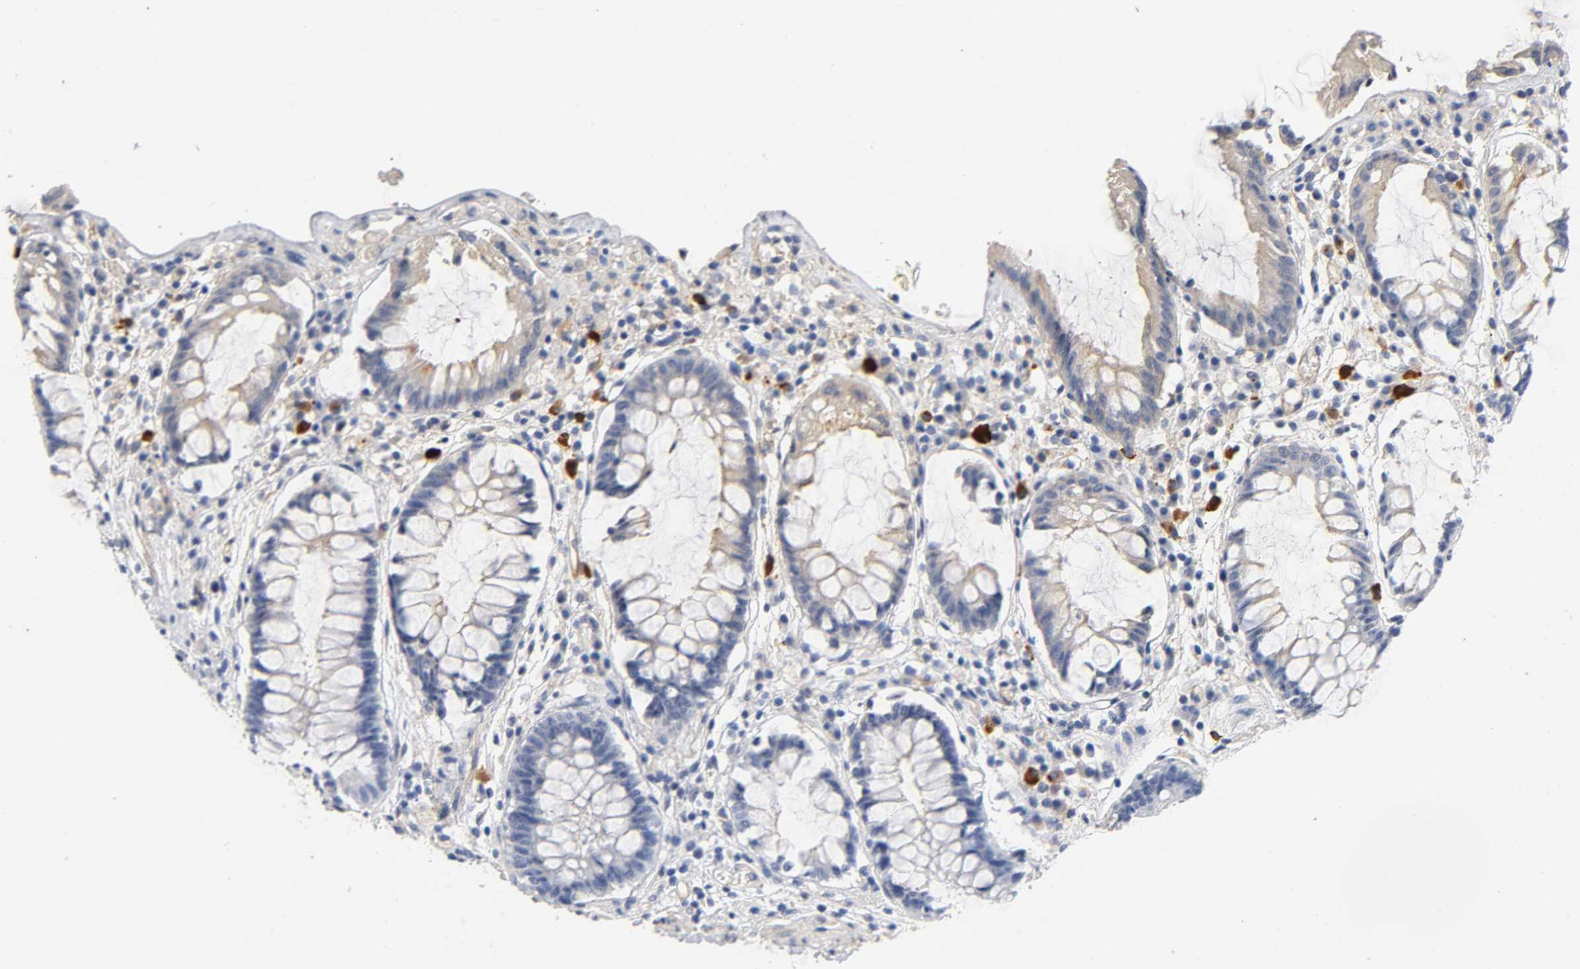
{"staining": {"intensity": "weak", "quantity": "25%-75%", "location": "cytoplasmic/membranous"}, "tissue": "rectum", "cell_type": "Glandular cells", "image_type": "normal", "snomed": [{"axis": "morphology", "description": "Normal tissue, NOS"}, {"axis": "topography", "description": "Rectum"}], "caption": "Glandular cells show low levels of weak cytoplasmic/membranous positivity in approximately 25%-75% of cells in benign rectum.", "gene": "TNC", "patient": {"sex": "female", "age": 46}}